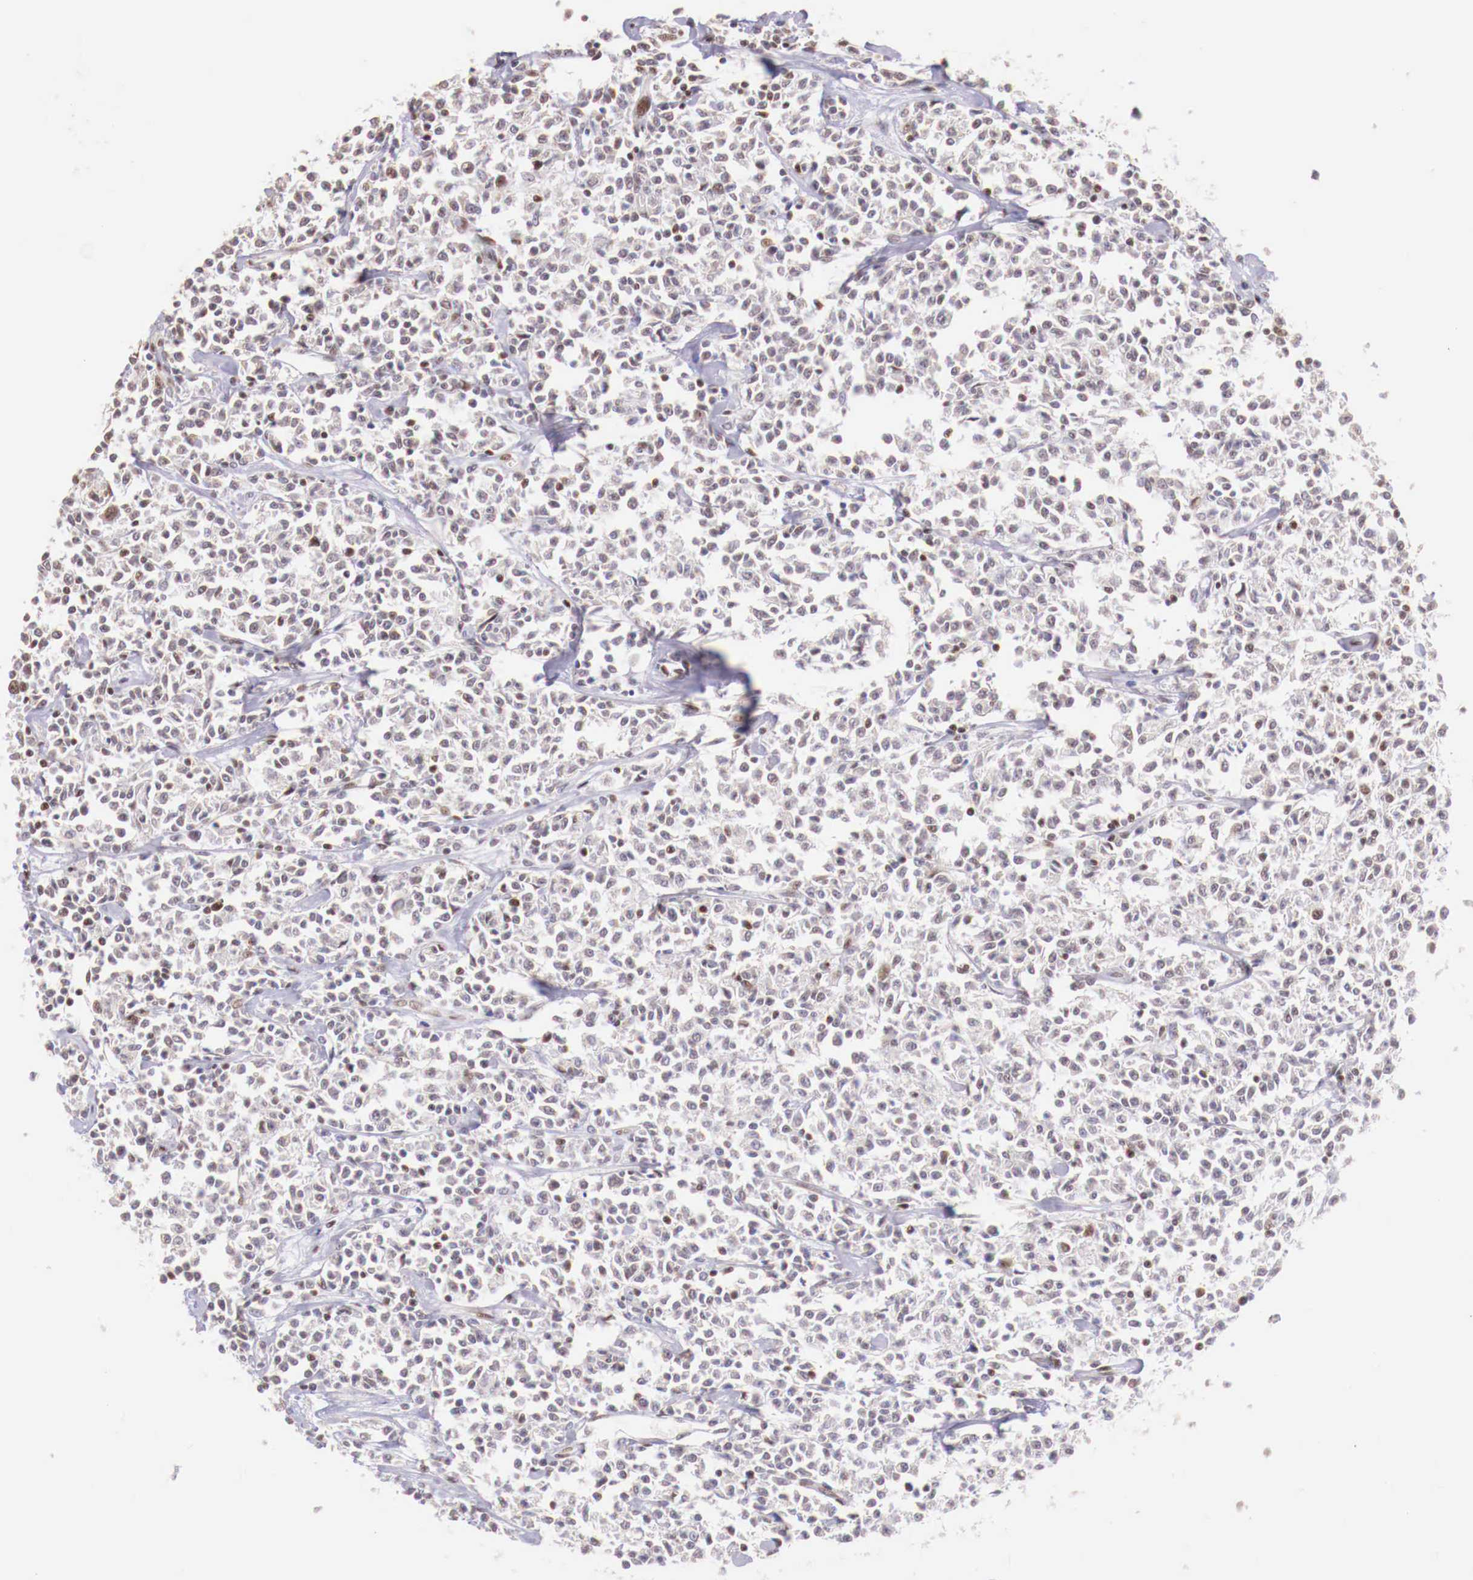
{"staining": {"intensity": "weak", "quantity": "<25%", "location": "nuclear"}, "tissue": "lymphoma", "cell_type": "Tumor cells", "image_type": "cancer", "snomed": [{"axis": "morphology", "description": "Malignant lymphoma, non-Hodgkin's type, Low grade"}, {"axis": "topography", "description": "Small intestine"}], "caption": "This is an immunohistochemistry (IHC) micrograph of human lymphoma. There is no positivity in tumor cells.", "gene": "SP1", "patient": {"sex": "female", "age": 59}}